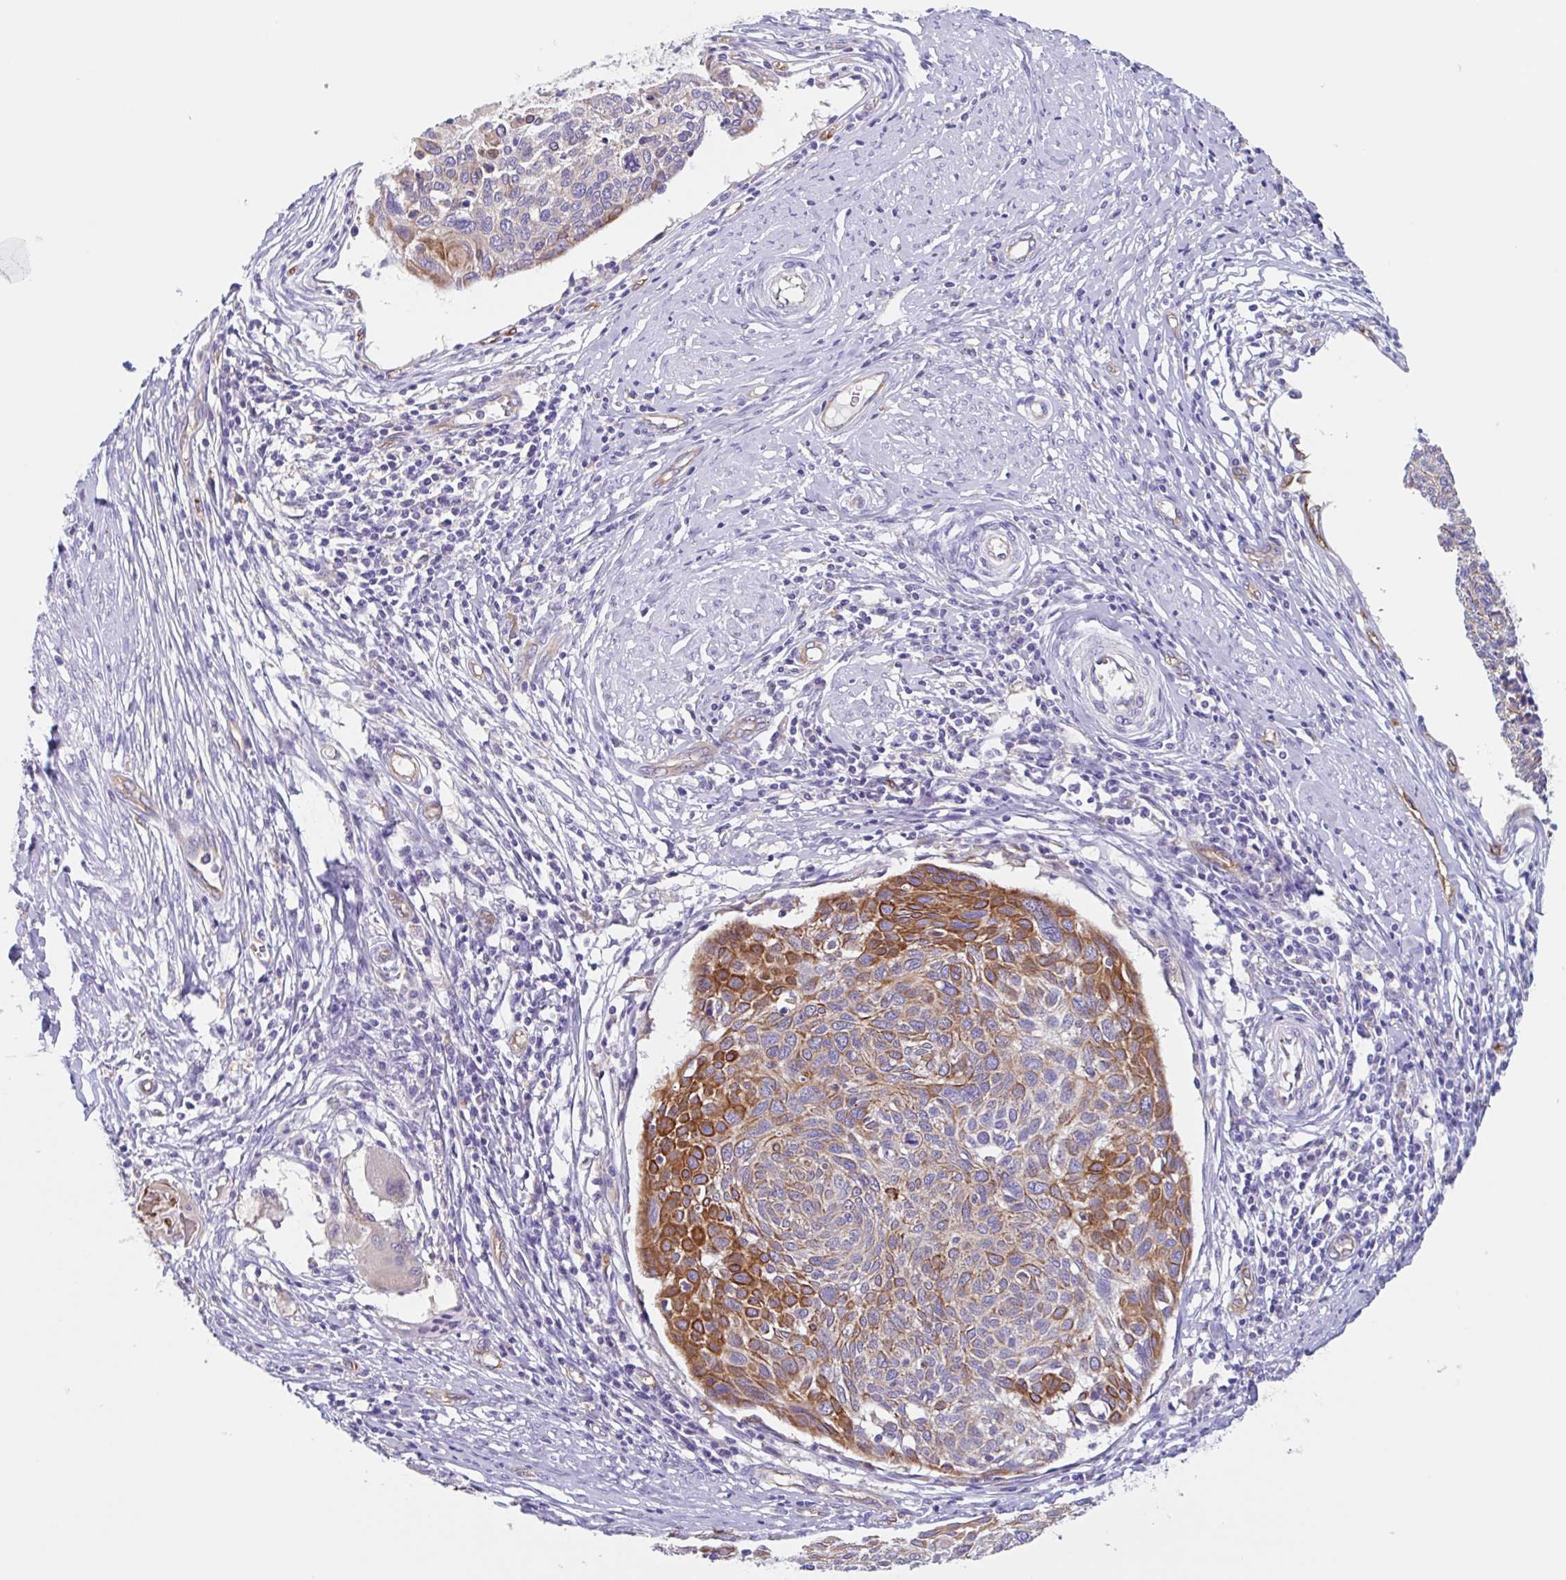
{"staining": {"intensity": "strong", "quantity": "<25%", "location": "cytoplasmic/membranous"}, "tissue": "cervical cancer", "cell_type": "Tumor cells", "image_type": "cancer", "snomed": [{"axis": "morphology", "description": "Squamous cell carcinoma, NOS"}, {"axis": "topography", "description": "Cervix"}], "caption": "Immunohistochemistry (IHC) micrograph of neoplastic tissue: human squamous cell carcinoma (cervical) stained using immunohistochemistry reveals medium levels of strong protein expression localized specifically in the cytoplasmic/membranous of tumor cells, appearing as a cytoplasmic/membranous brown color.", "gene": "EHD4", "patient": {"sex": "female", "age": 49}}